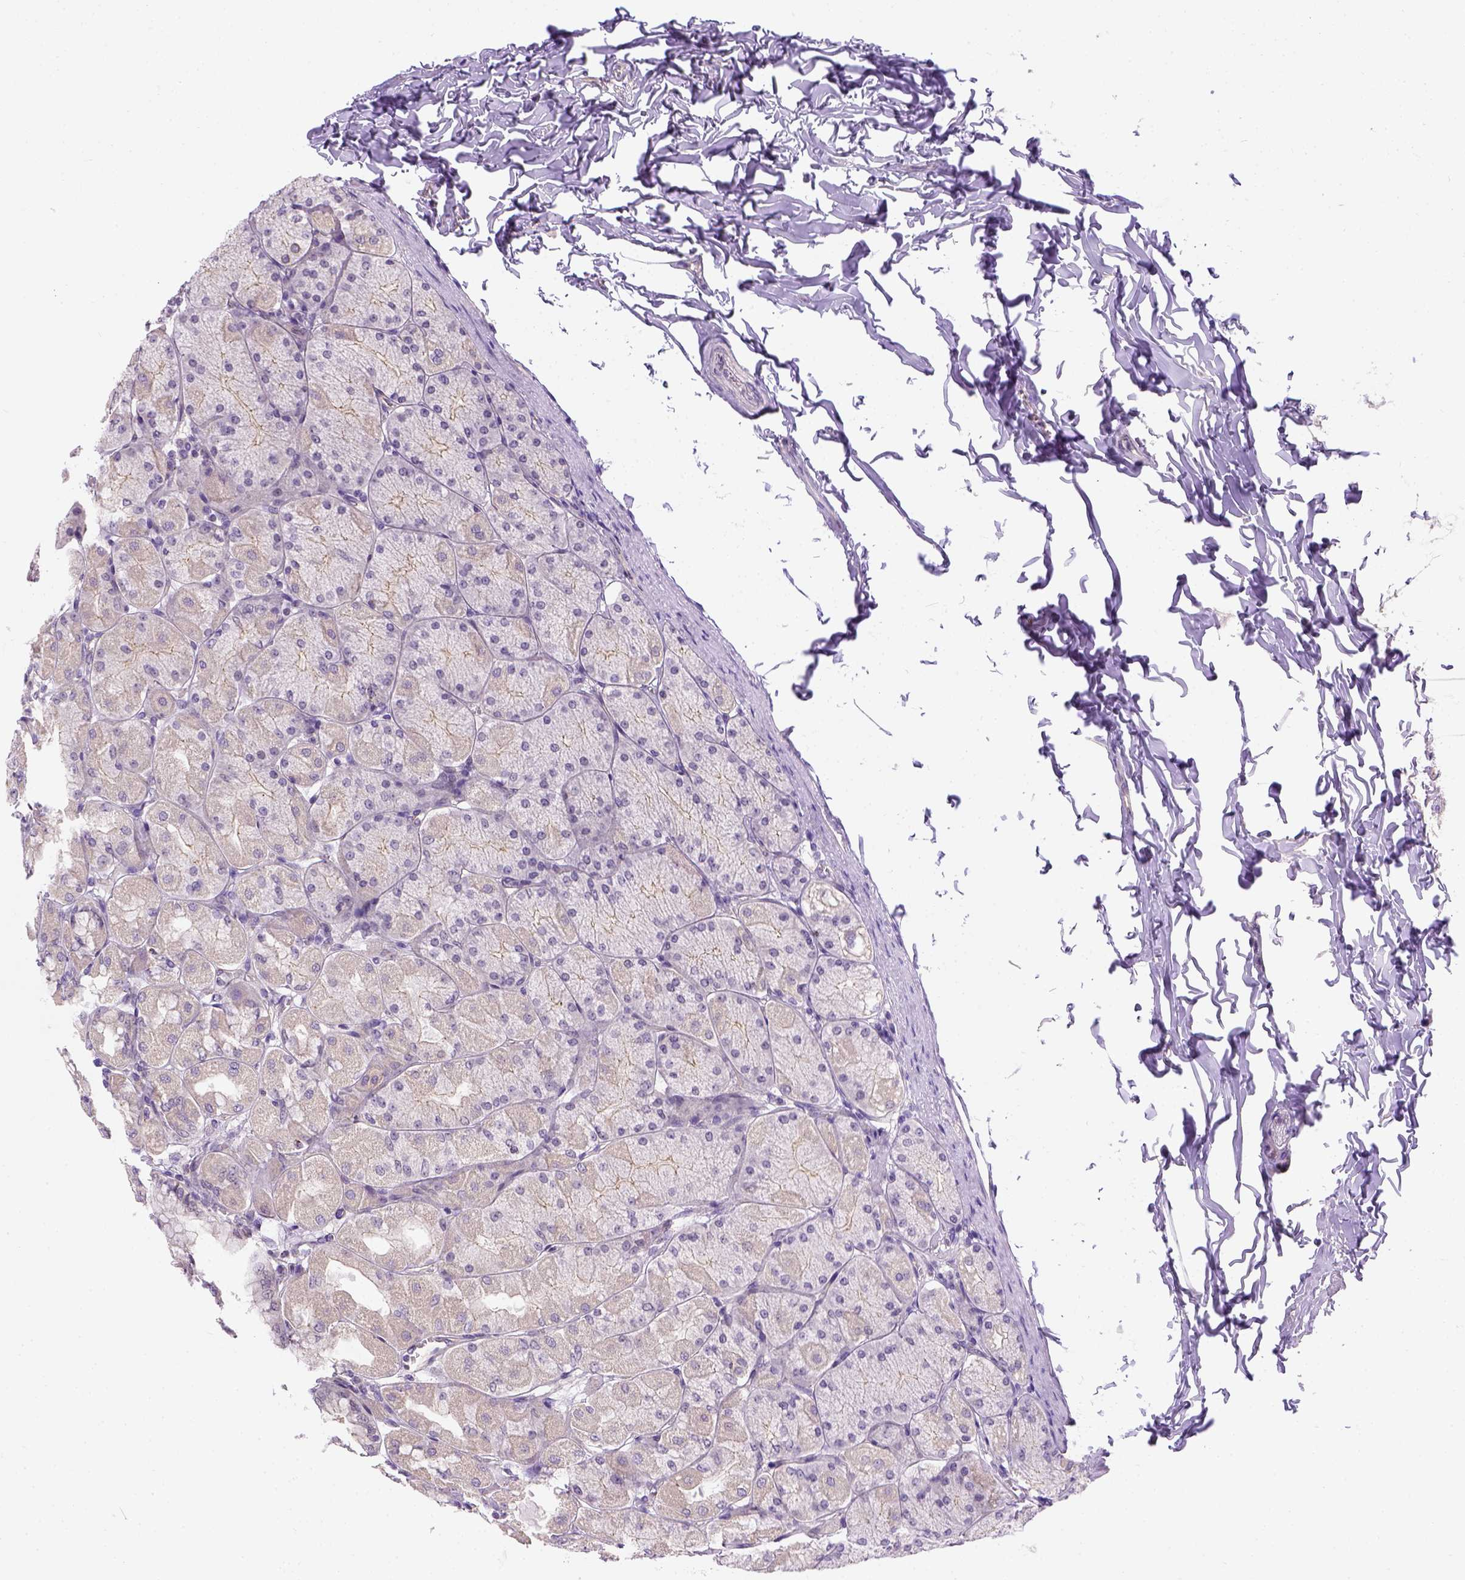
{"staining": {"intensity": "weak", "quantity": "25%-75%", "location": "cytoplasmic/membranous,nuclear"}, "tissue": "stomach", "cell_type": "Glandular cells", "image_type": "normal", "snomed": [{"axis": "morphology", "description": "Normal tissue, NOS"}, {"axis": "topography", "description": "Stomach, upper"}], "caption": "Glandular cells display low levels of weak cytoplasmic/membranous,nuclear expression in approximately 25%-75% of cells in normal human stomach. (DAB = brown stain, brightfield microscopy at high magnification).", "gene": "KAZN", "patient": {"sex": "female", "age": 56}}